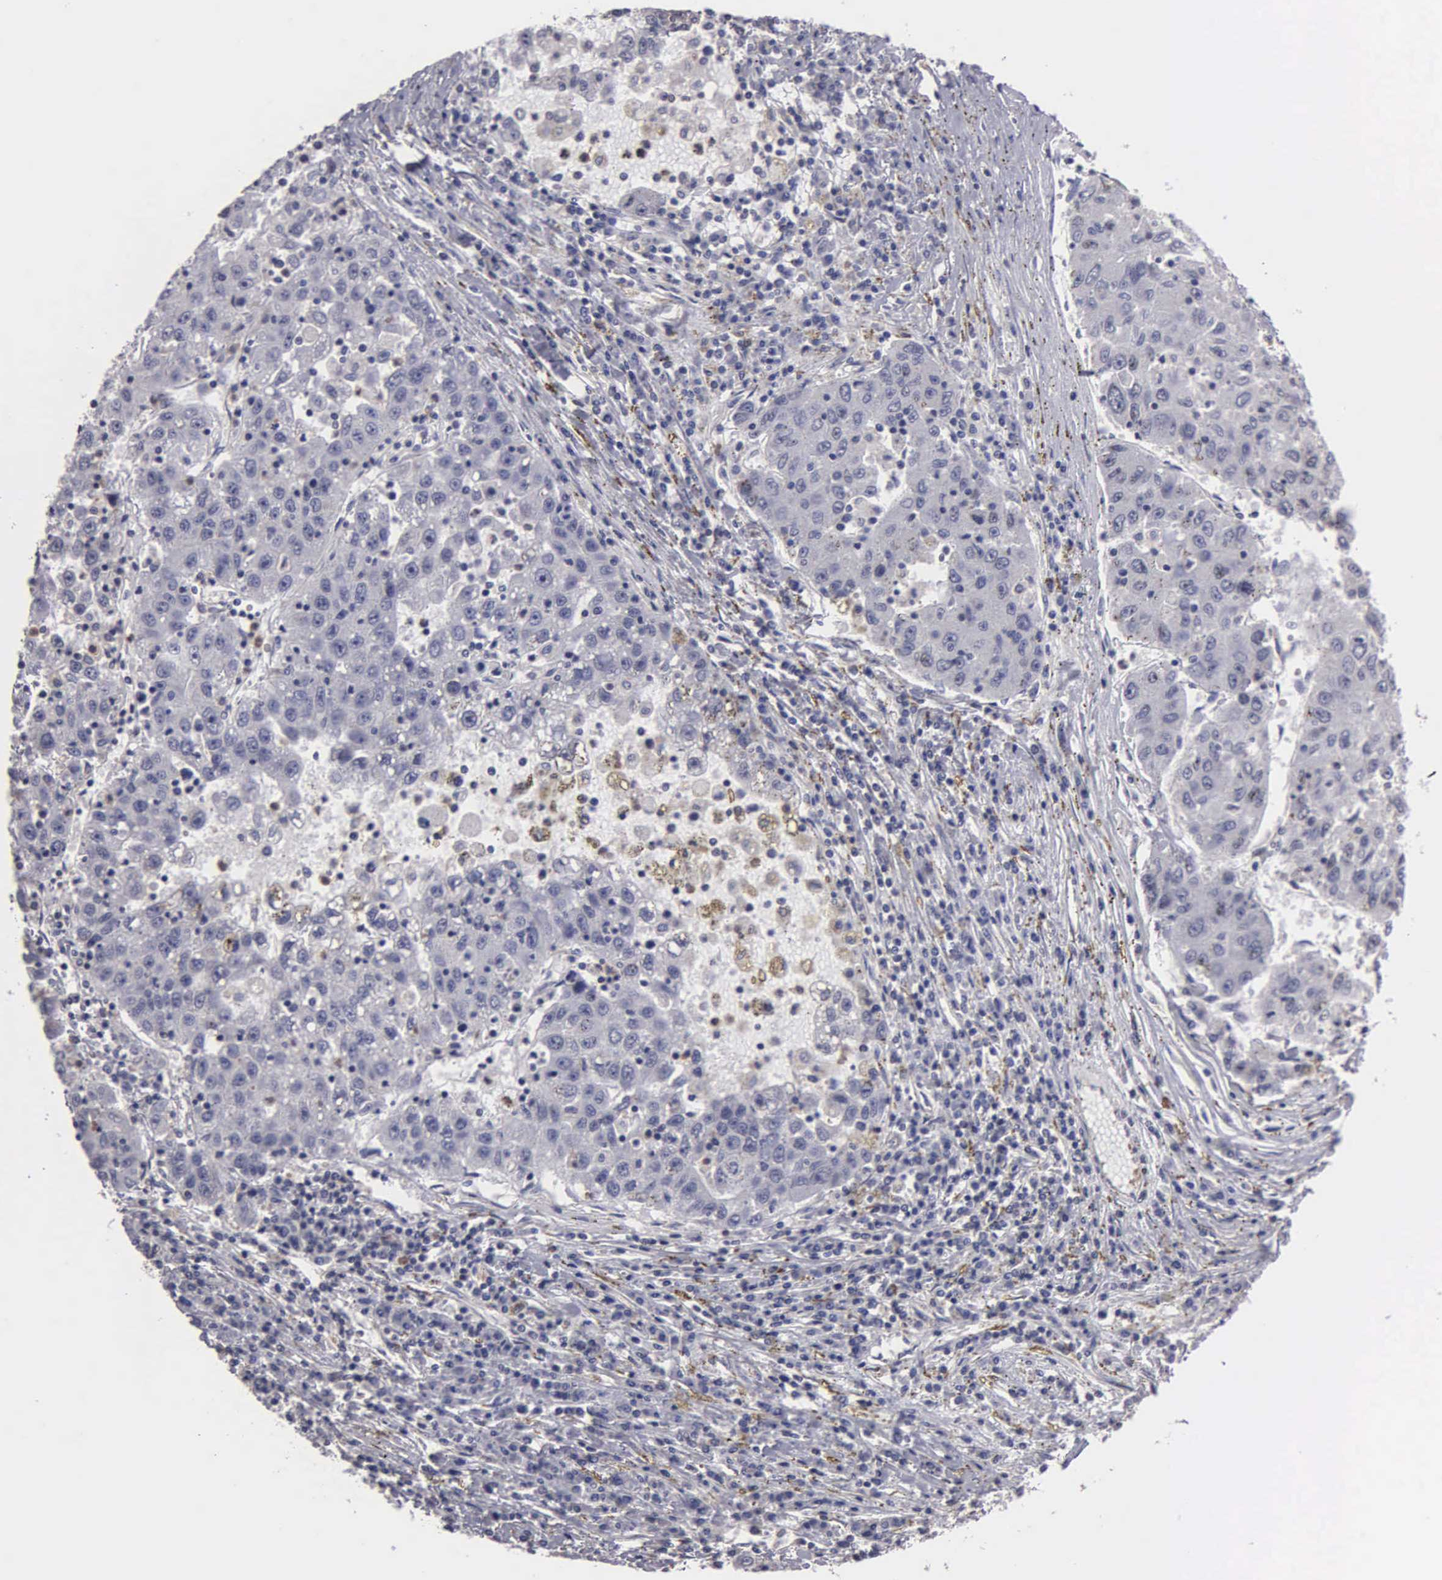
{"staining": {"intensity": "negative", "quantity": "none", "location": "none"}, "tissue": "liver cancer", "cell_type": "Tumor cells", "image_type": "cancer", "snomed": [{"axis": "morphology", "description": "Carcinoma, Hepatocellular, NOS"}, {"axis": "topography", "description": "Liver"}], "caption": "Histopathology image shows no protein positivity in tumor cells of liver cancer tissue.", "gene": "BRD1", "patient": {"sex": "male", "age": 49}}